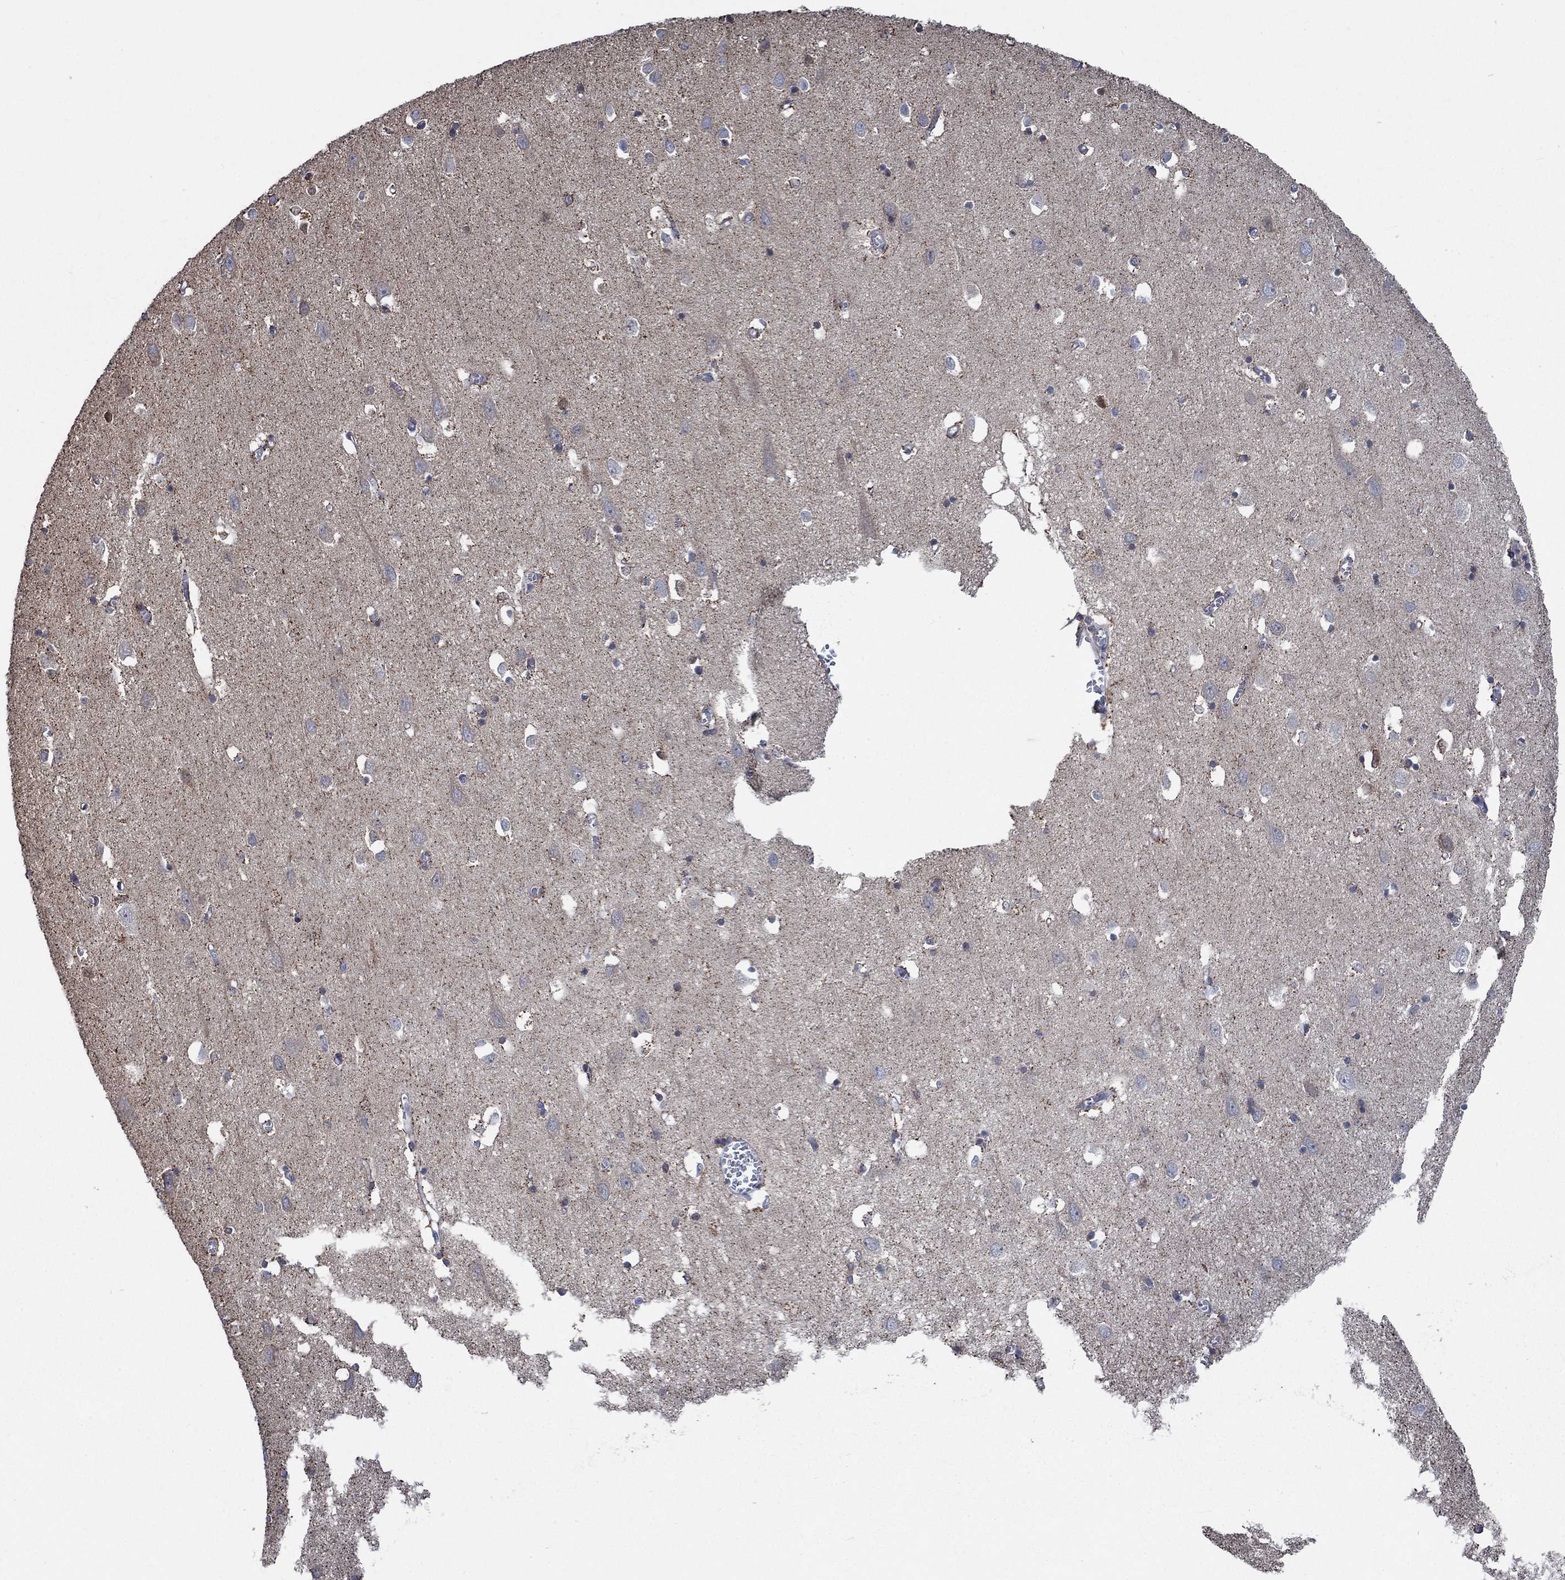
{"staining": {"intensity": "negative", "quantity": "none", "location": "none"}, "tissue": "cerebral cortex", "cell_type": "Endothelial cells", "image_type": "normal", "snomed": [{"axis": "morphology", "description": "Normal tissue, NOS"}, {"axis": "topography", "description": "Cerebral cortex"}], "caption": "A micrograph of cerebral cortex stained for a protein reveals no brown staining in endothelial cells. (Brightfield microscopy of DAB immunohistochemistry (IHC) at high magnification).", "gene": "STXBP6", "patient": {"sex": "male", "age": 70}}